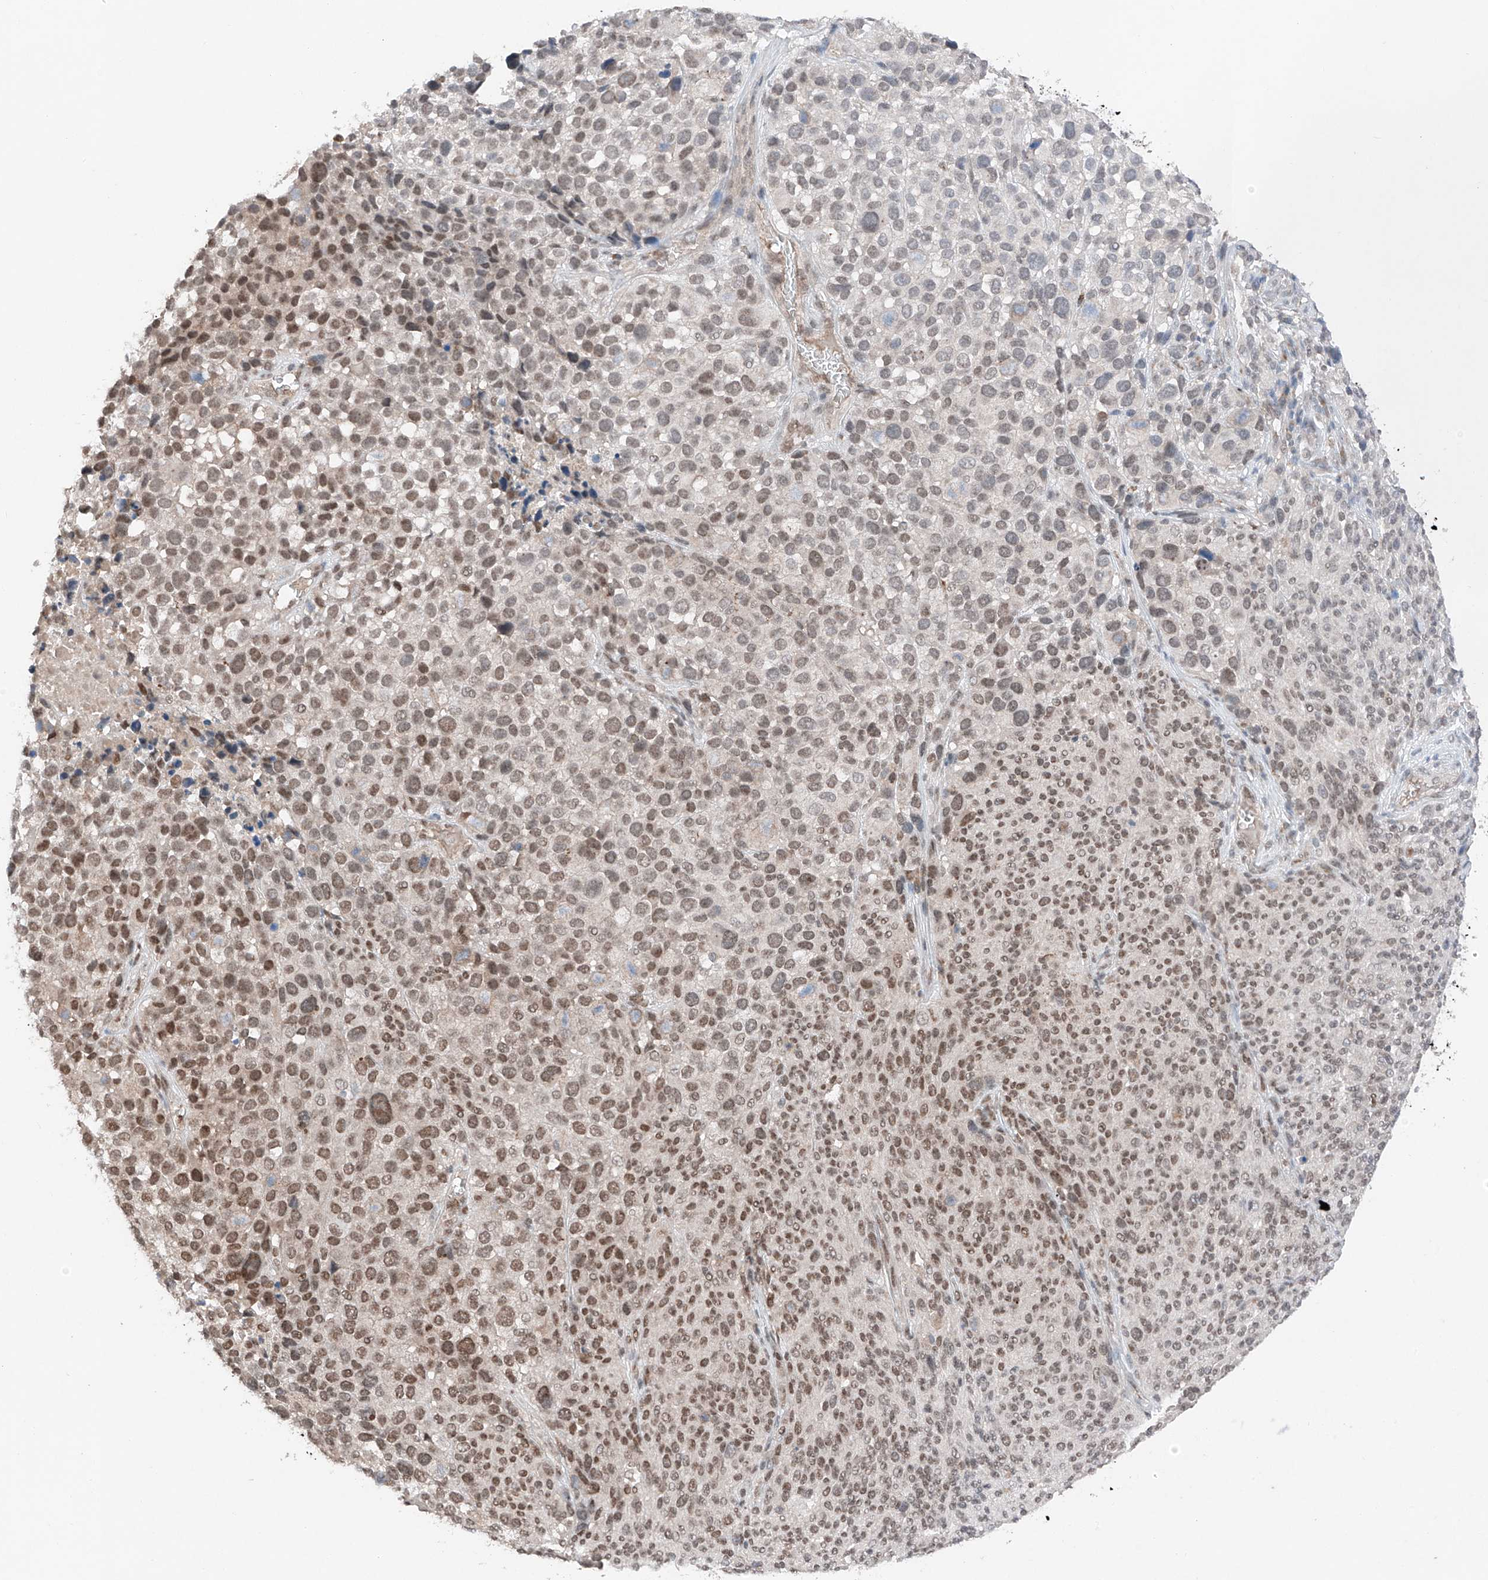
{"staining": {"intensity": "moderate", "quantity": ">75%", "location": "nuclear"}, "tissue": "melanoma", "cell_type": "Tumor cells", "image_type": "cancer", "snomed": [{"axis": "morphology", "description": "Malignant melanoma, NOS"}, {"axis": "topography", "description": "Skin of trunk"}], "caption": "Melanoma stained with DAB immunohistochemistry (IHC) displays medium levels of moderate nuclear positivity in approximately >75% of tumor cells.", "gene": "TBX4", "patient": {"sex": "male", "age": 71}}